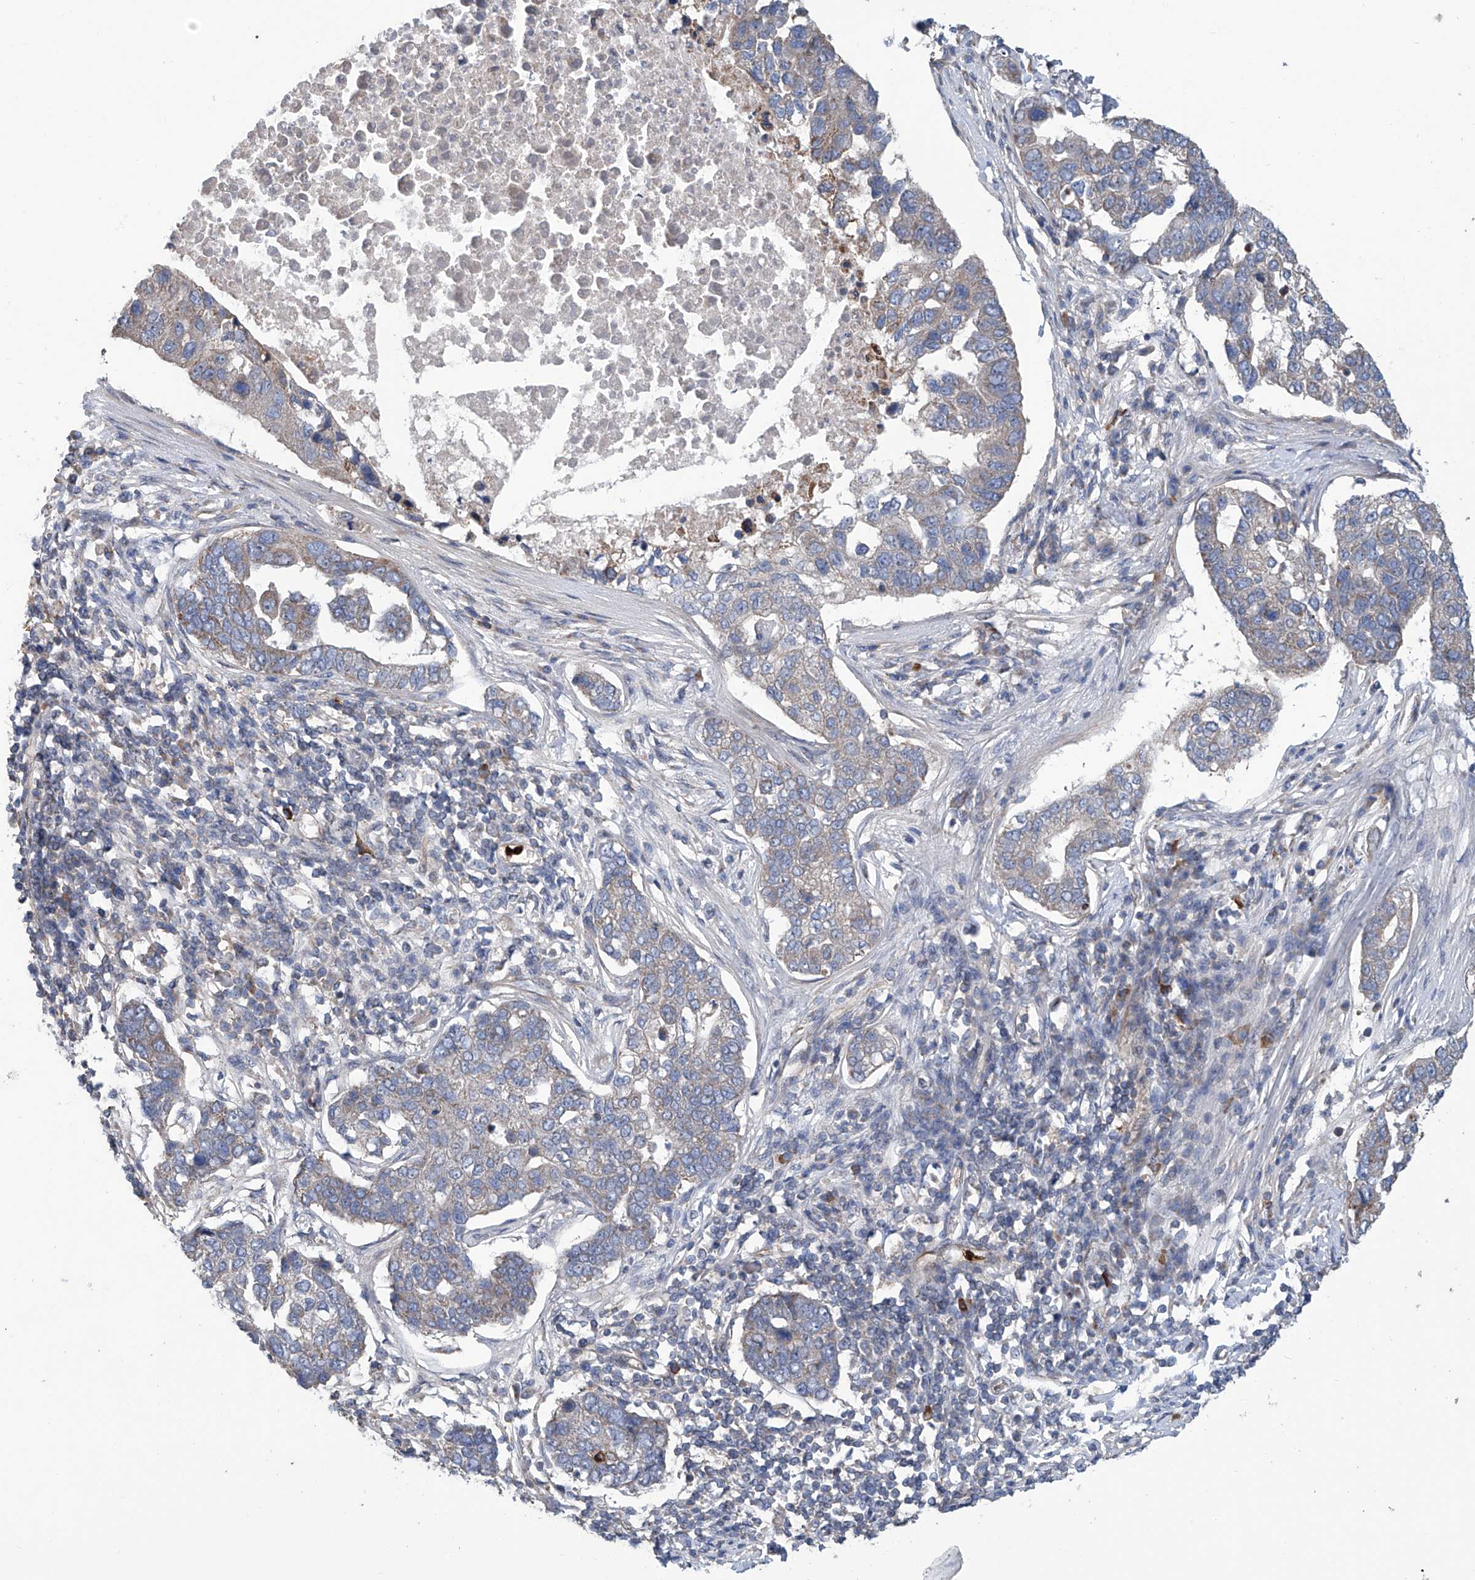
{"staining": {"intensity": "negative", "quantity": "none", "location": "none"}, "tissue": "pancreatic cancer", "cell_type": "Tumor cells", "image_type": "cancer", "snomed": [{"axis": "morphology", "description": "Adenocarcinoma, NOS"}, {"axis": "topography", "description": "Pancreas"}], "caption": "Tumor cells show no significant expression in adenocarcinoma (pancreatic). (Immunohistochemistry, brightfield microscopy, high magnification).", "gene": "EIF2D", "patient": {"sex": "female", "age": 61}}